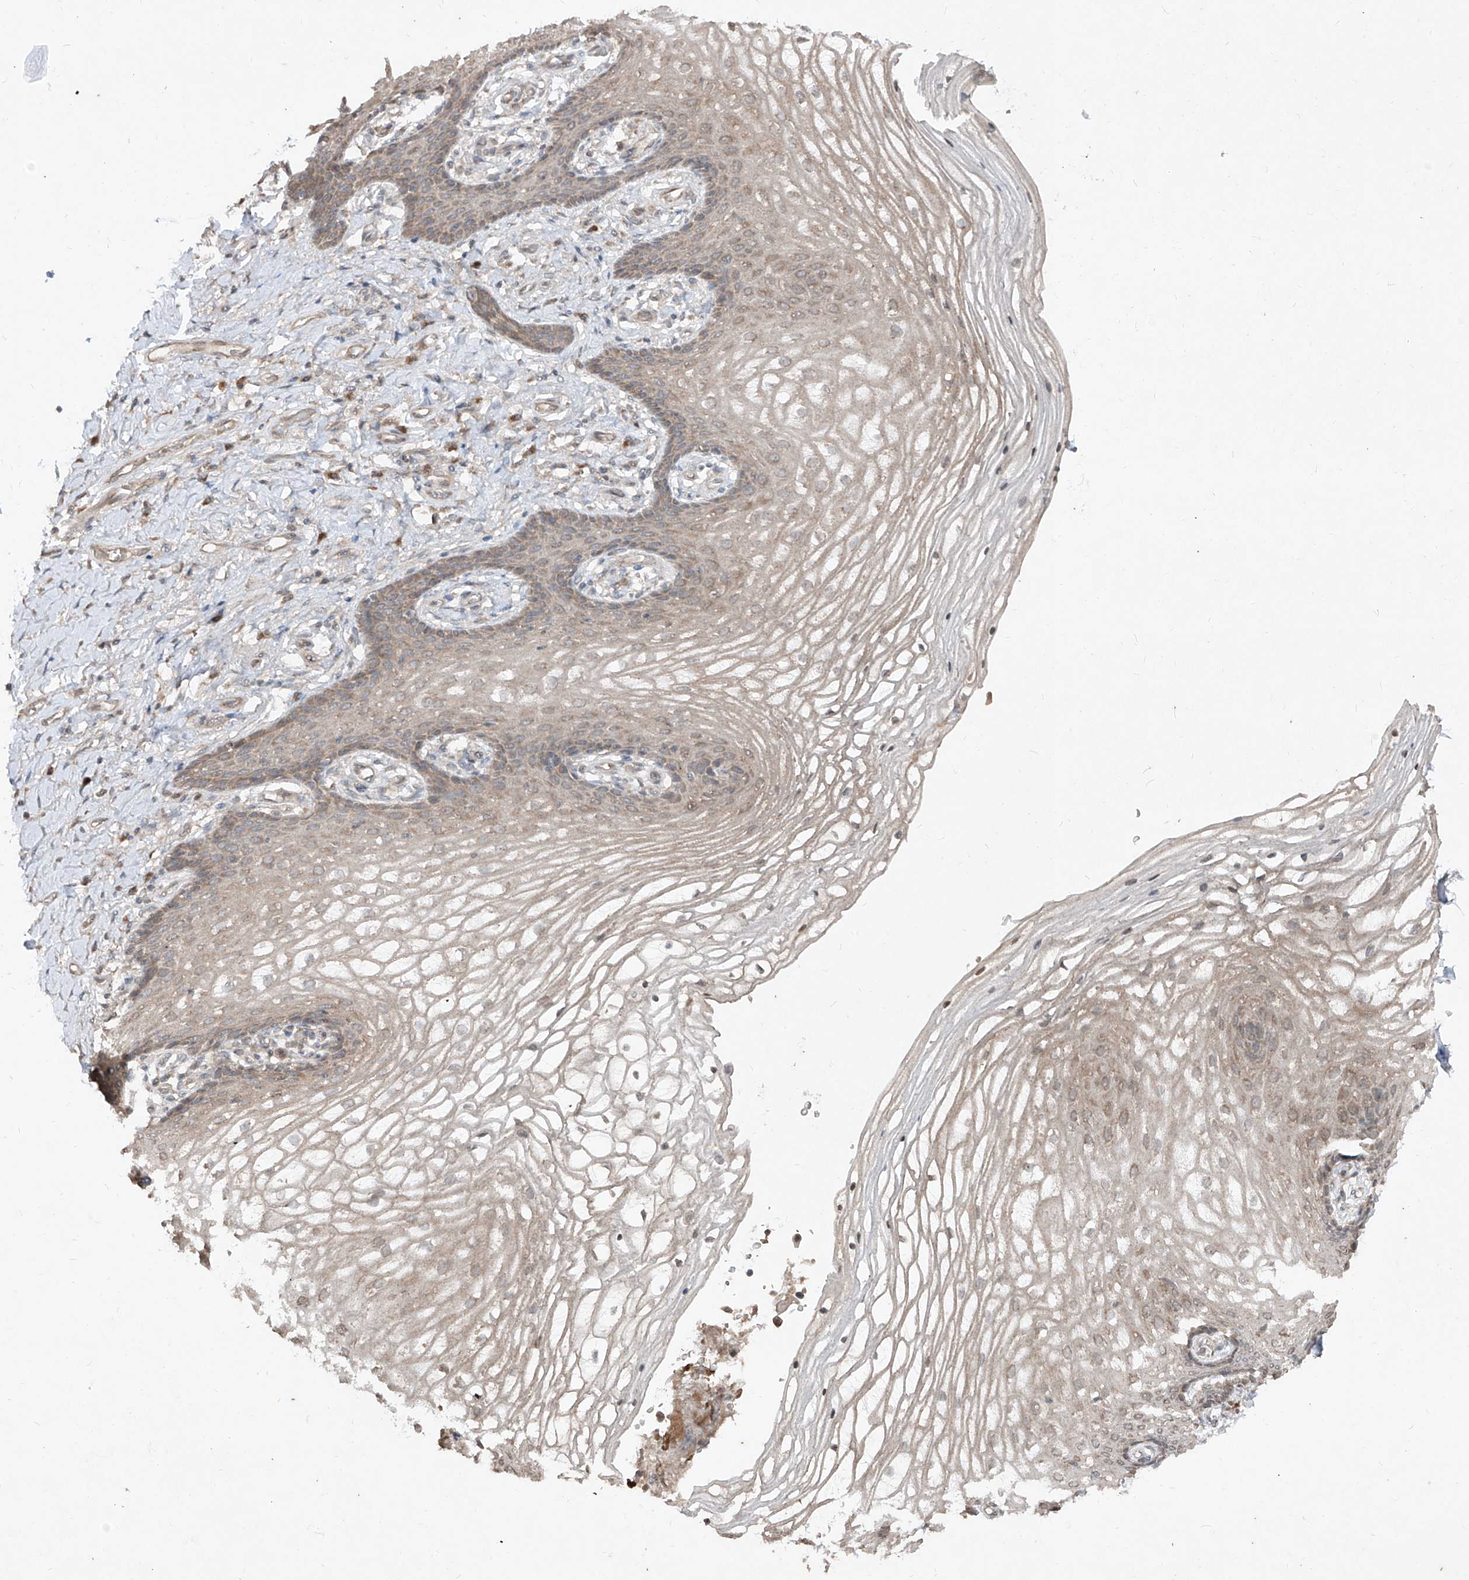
{"staining": {"intensity": "weak", "quantity": ">75%", "location": "cytoplasmic/membranous"}, "tissue": "vagina", "cell_type": "Squamous epithelial cells", "image_type": "normal", "snomed": [{"axis": "morphology", "description": "Normal tissue, NOS"}, {"axis": "topography", "description": "Vagina"}], "caption": "This is a histology image of IHC staining of benign vagina, which shows weak positivity in the cytoplasmic/membranous of squamous epithelial cells.", "gene": "ABCD3", "patient": {"sex": "female", "age": 60}}